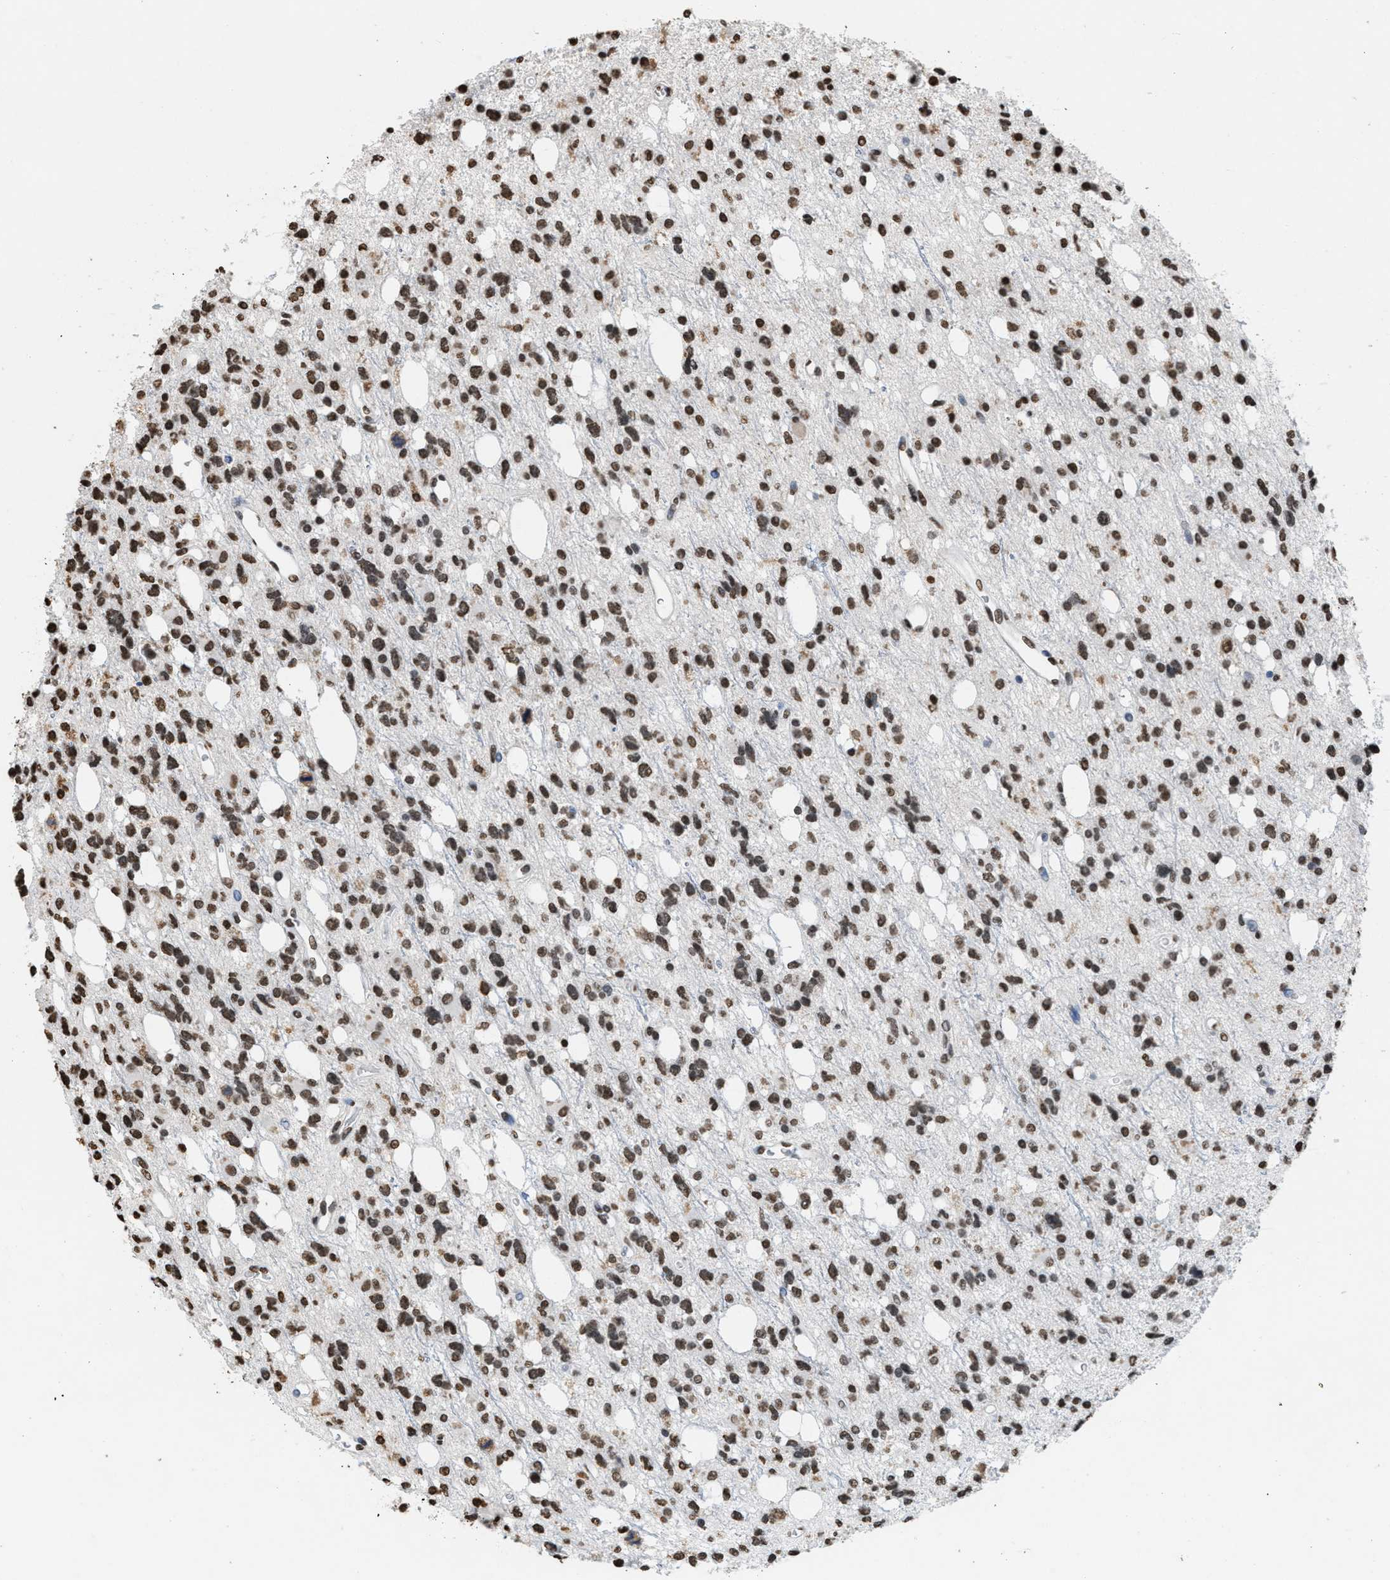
{"staining": {"intensity": "moderate", "quantity": ">75%", "location": "nuclear"}, "tissue": "glioma", "cell_type": "Tumor cells", "image_type": "cancer", "snomed": [{"axis": "morphology", "description": "Glioma, malignant, High grade"}, {"axis": "topography", "description": "Brain"}], "caption": "Human malignant glioma (high-grade) stained with a brown dye displays moderate nuclear positive positivity in approximately >75% of tumor cells.", "gene": "NUP88", "patient": {"sex": "female", "age": 62}}